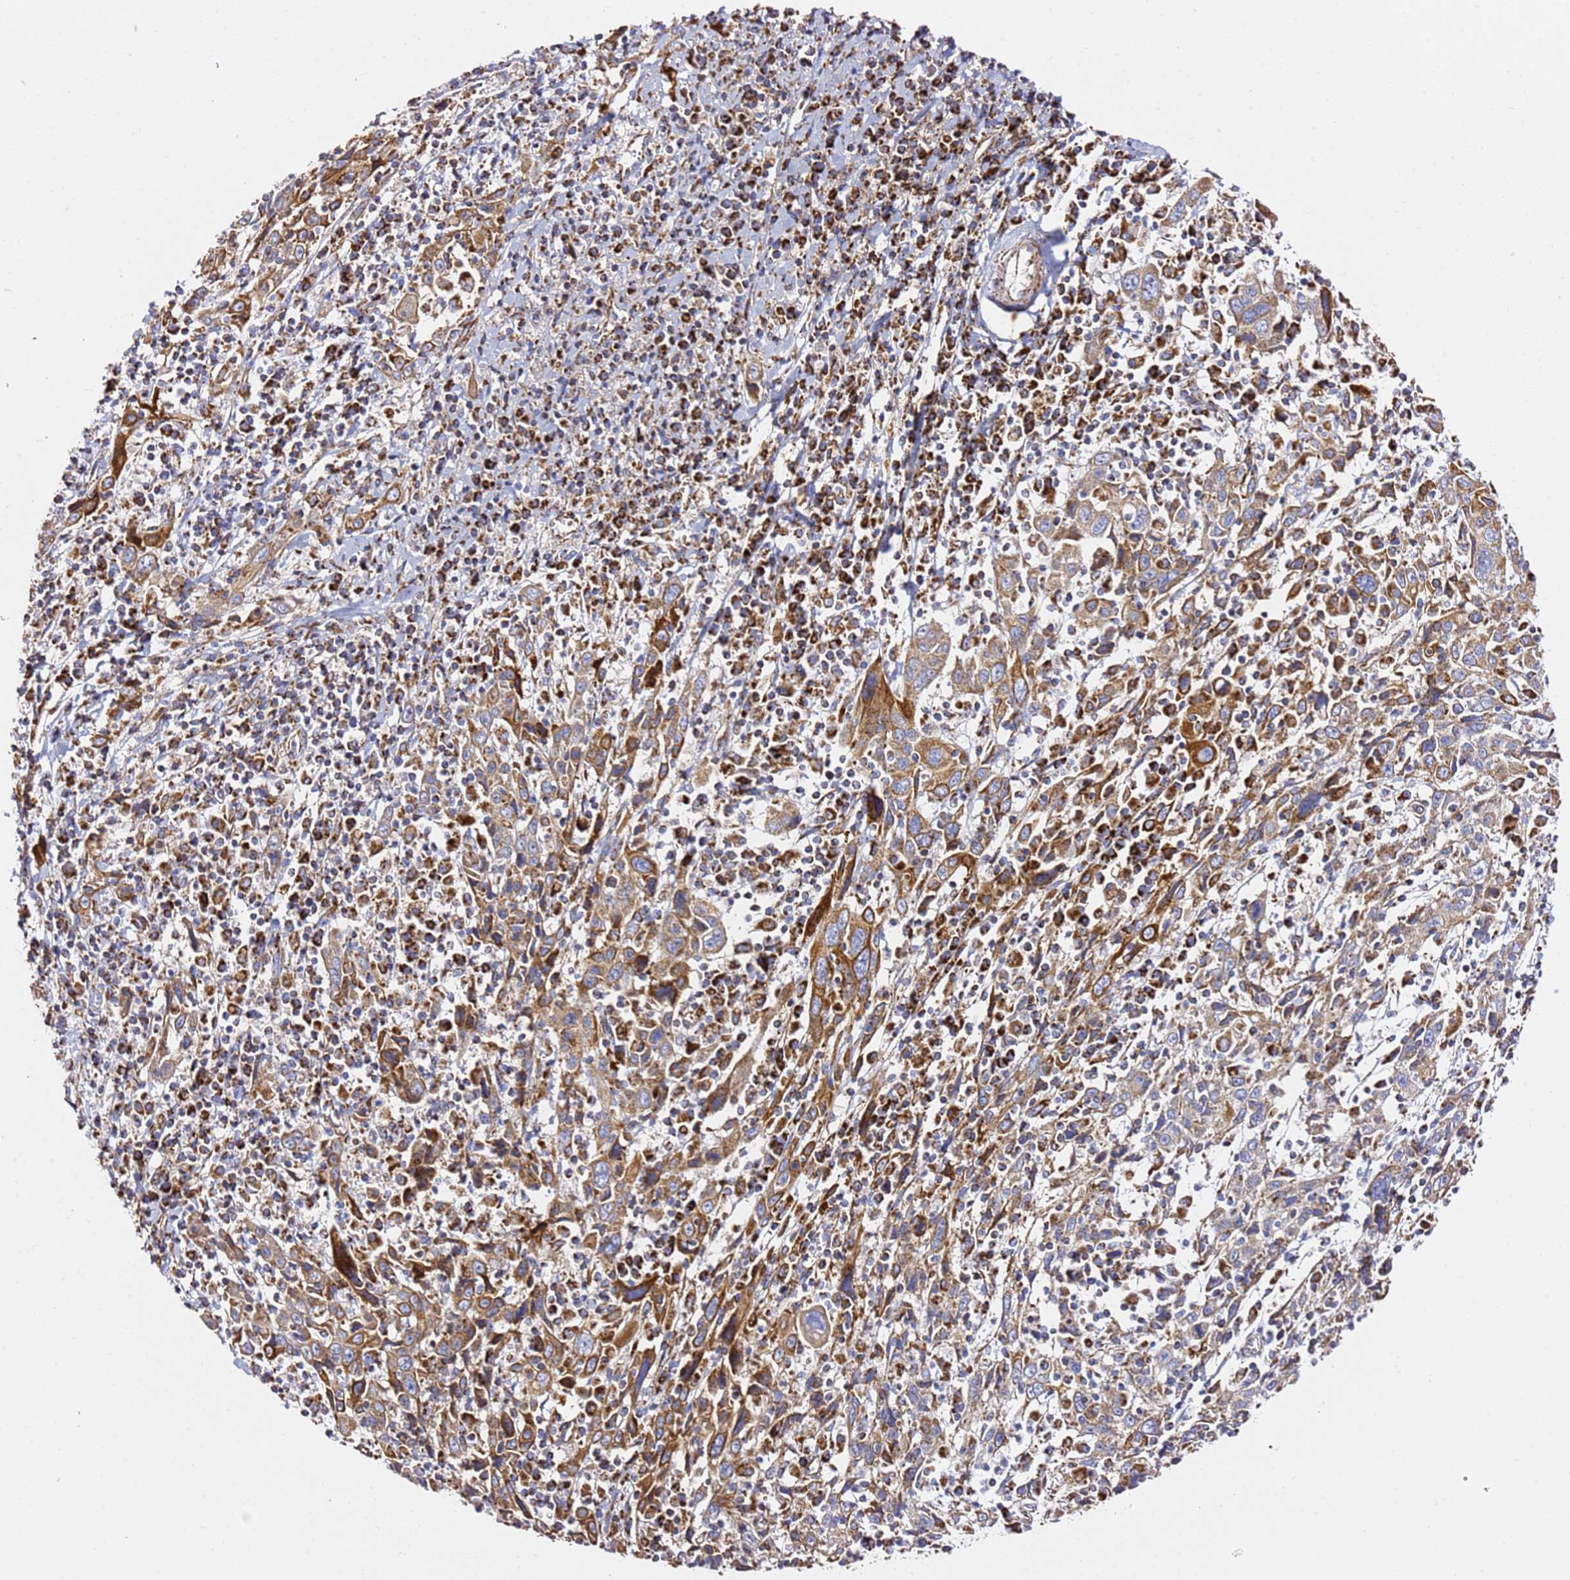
{"staining": {"intensity": "moderate", "quantity": ">75%", "location": "cytoplasmic/membranous"}, "tissue": "cervical cancer", "cell_type": "Tumor cells", "image_type": "cancer", "snomed": [{"axis": "morphology", "description": "Squamous cell carcinoma, NOS"}, {"axis": "topography", "description": "Cervix"}], "caption": "Approximately >75% of tumor cells in human cervical squamous cell carcinoma display moderate cytoplasmic/membranous protein expression as visualized by brown immunohistochemical staining.", "gene": "NDUFA3", "patient": {"sex": "female", "age": 46}}